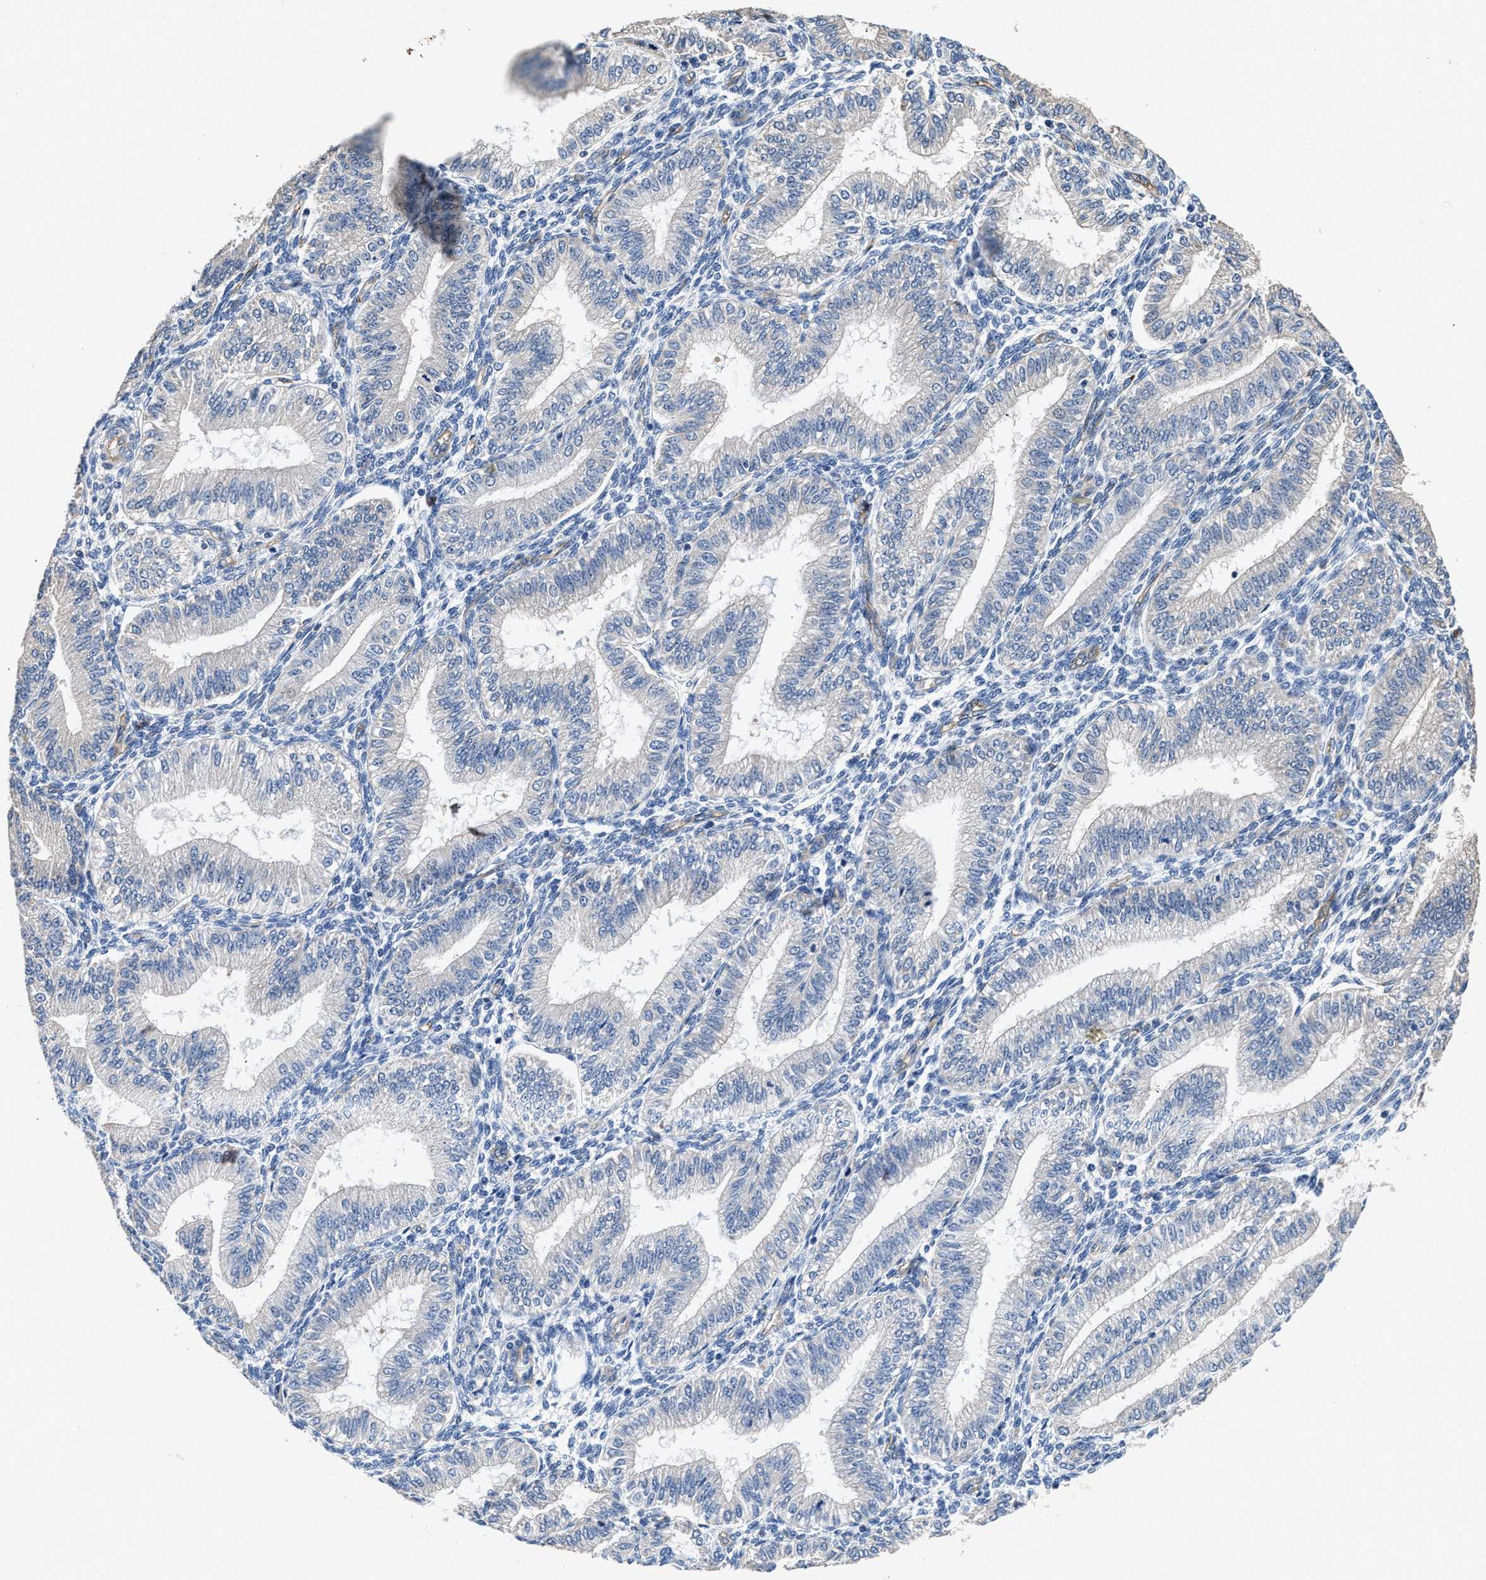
{"staining": {"intensity": "negative", "quantity": "none", "location": "none"}, "tissue": "endometrium", "cell_type": "Cells in endometrial stroma", "image_type": "normal", "snomed": [{"axis": "morphology", "description": "Normal tissue, NOS"}, {"axis": "topography", "description": "Endometrium"}], "caption": "DAB (3,3'-diaminobenzidine) immunohistochemical staining of normal human endometrium reveals no significant expression in cells in endometrial stroma. (DAB (3,3'-diaminobenzidine) IHC with hematoxylin counter stain).", "gene": "C22orf42", "patient": {"sex": "female", "age": 39}}